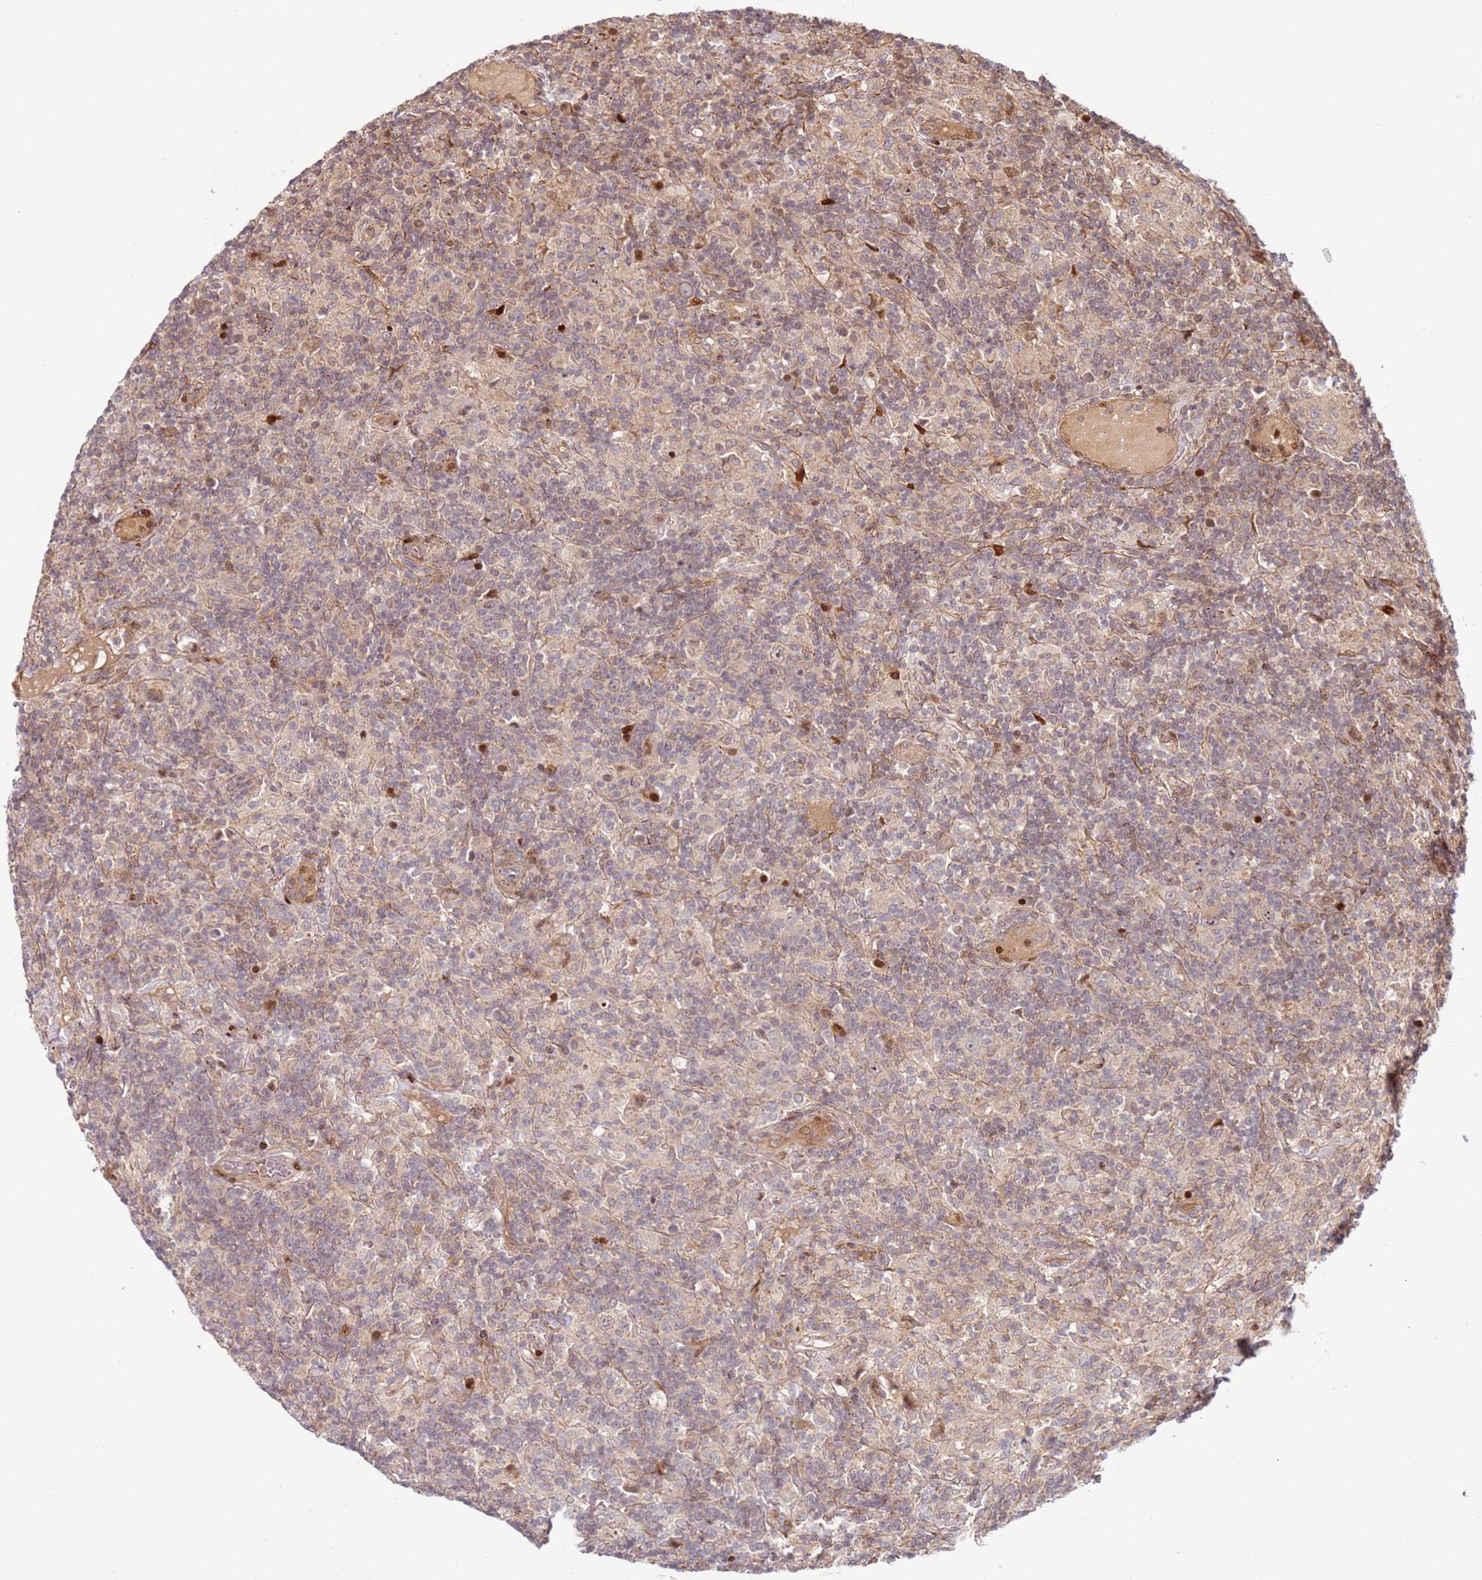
{"staining": {"intensity": "negative", "quantity": "none", "location": "none"}, "tissue": "lymphoma", "cell_type": "Tumor cells", "image_type": "cancer", "snomed": [{"axis": "morphology", "description": "Hodgkin's disease, NOS"}, {"axis": "topography", "description": "Lymph node"}], "caption": "This is an immunohistochemistry histopathology image of Hodgkin's disease. There is no expression in tumor cells.", "gene": "TMEM233", "patient": {"sex": "male", "age": 70}}